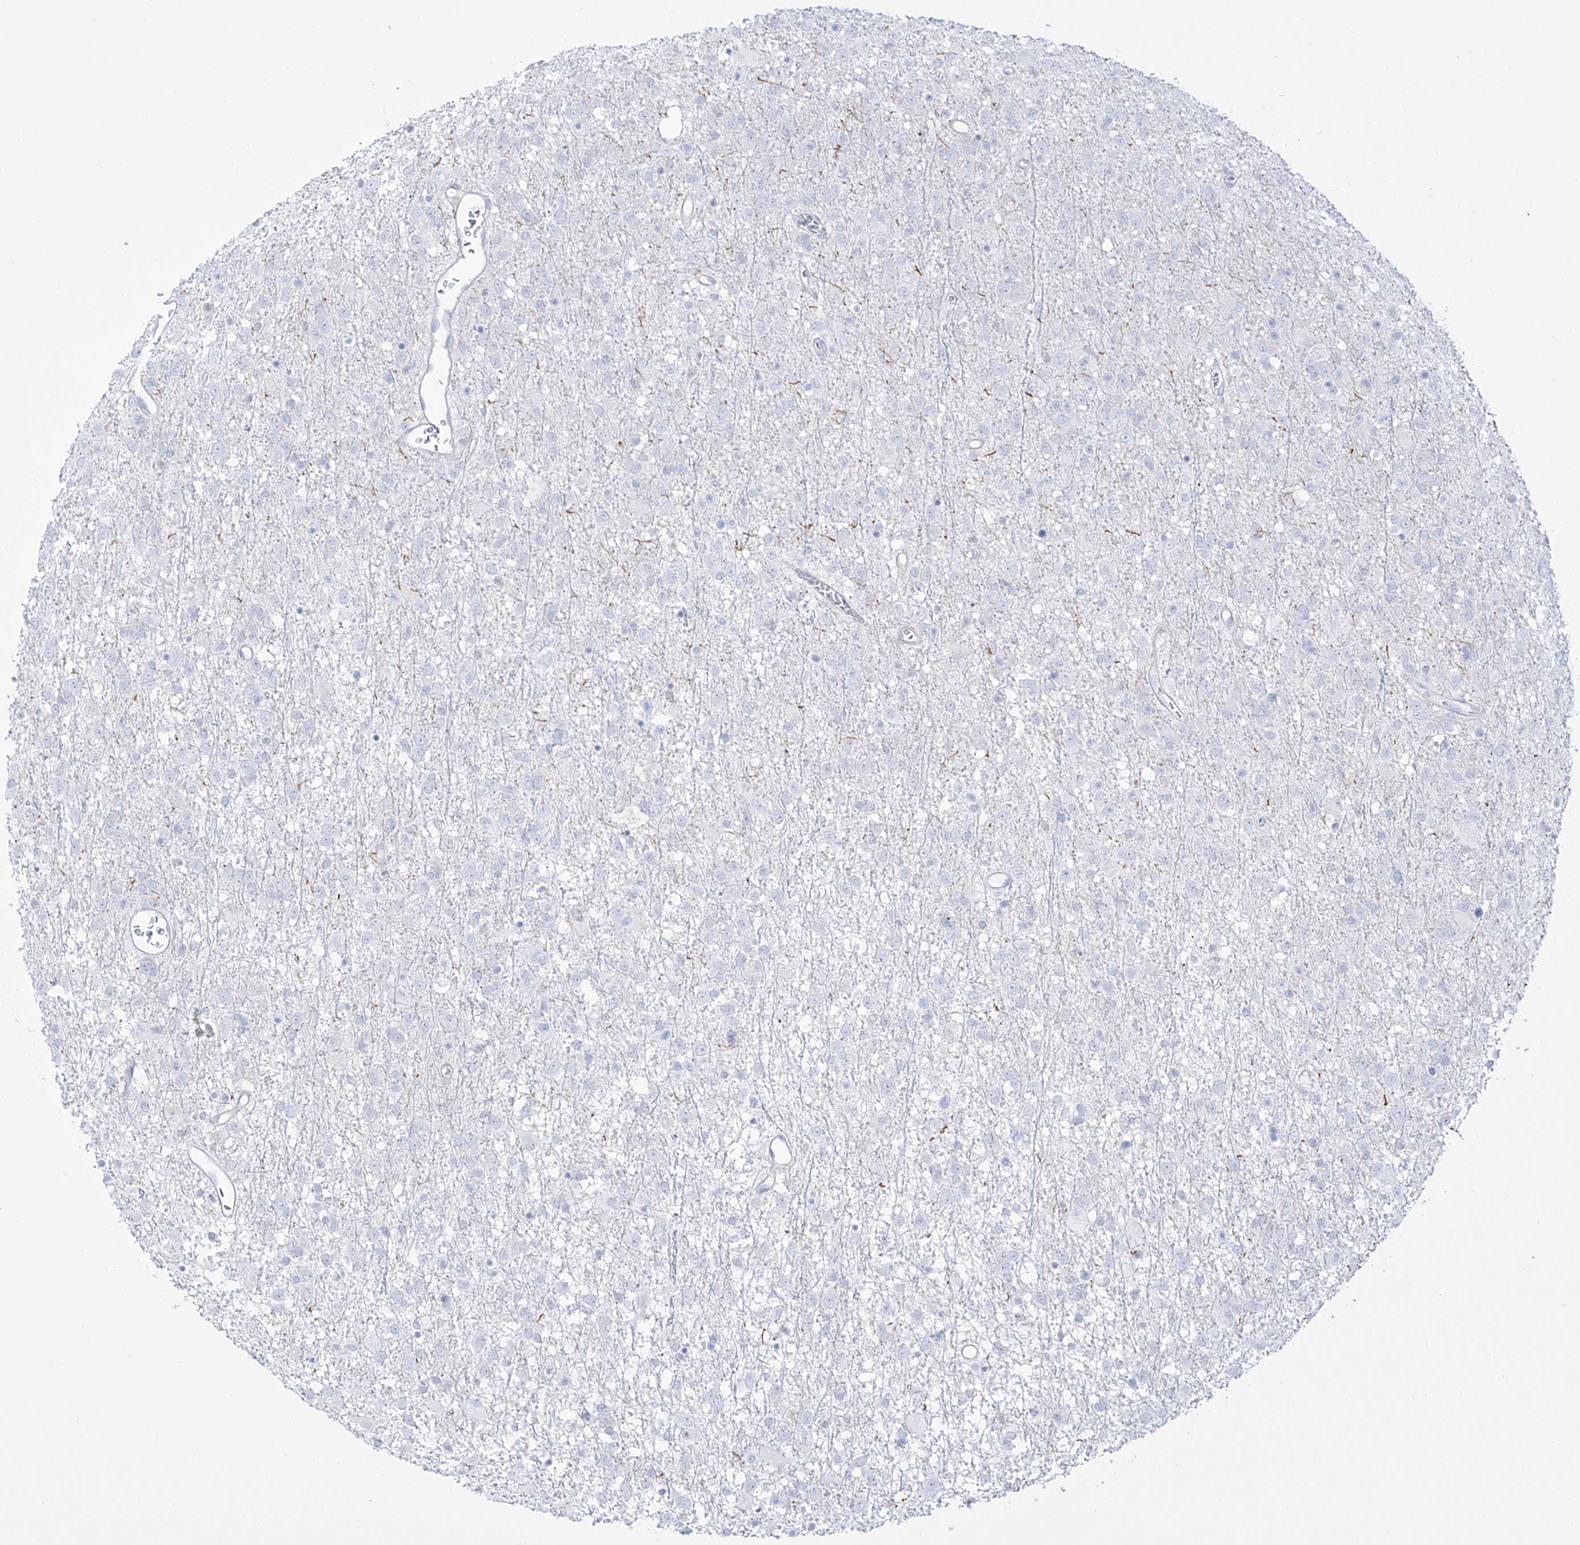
{"staining": {"intensity": "negative", "quantity": "none", "location": "none"}, "tissue": "glioma", "cell_type": "Tumor cells", "image_type": "cancer", "snomed": [{"axis": "morphology", "description": "Glioma, malignant, Low grade"}, {"axis": "topography", "description": "Brain"}], "caption": "This is an immunohistochemistry (IHC) photomicrograph of glioma. There is no staining in tumor cells.", "gene": "DMKN", "patient": {"sex": "male", "age": 65}}